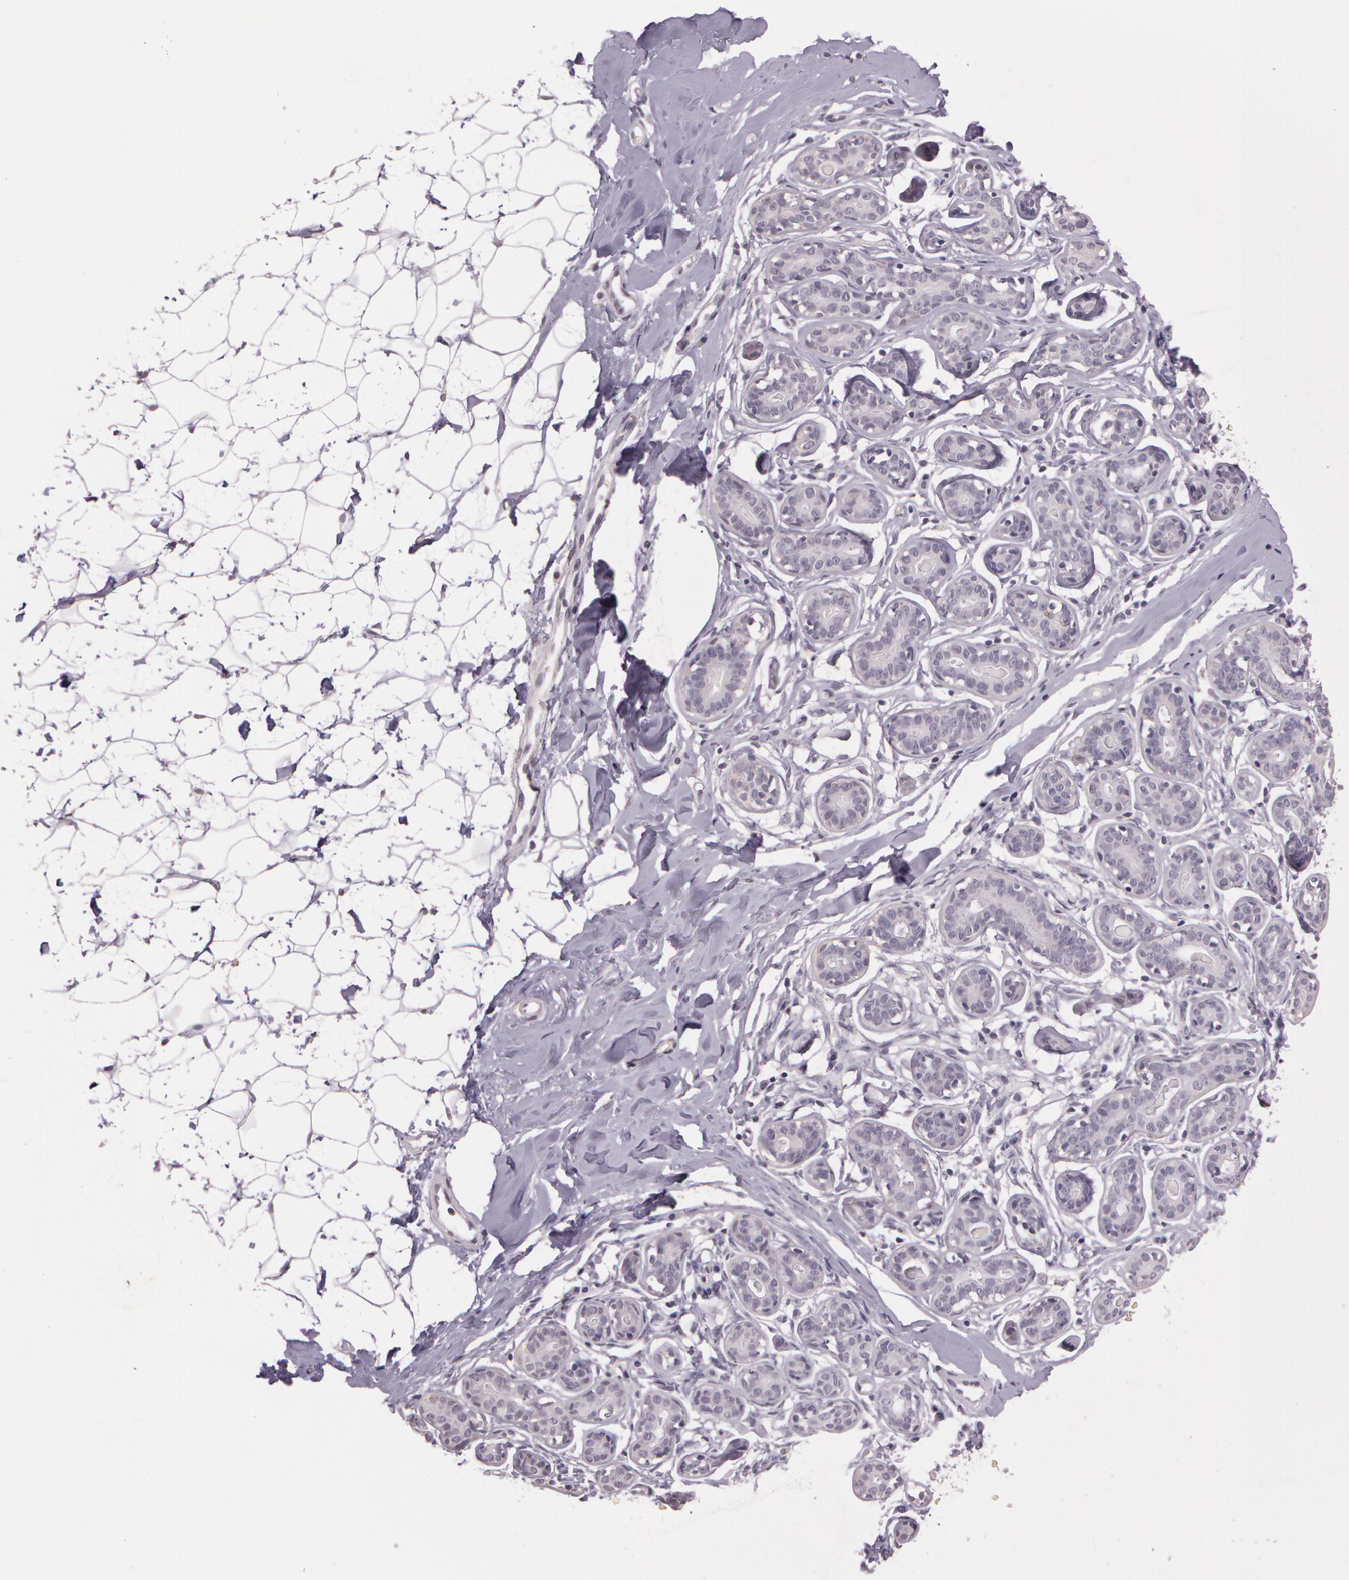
{"staining": {"intensity": "negative", "quantity": "none", "location": "none"}, "tissue": "breast", "cell_type": "Adipocytes", "image_type": "normal", "snomed": [{"axis": "morphology", "description": "Normal tissue, NOS"}, {"axis": "topography", "description": "Breast"}], "caption": "A histopathology image of breast stained for a protein shows no brown staining in adipocytes. Nuclei are stained in blue.", "gene": "G2E3", "patient": {"sex": "female", "age": 22}}